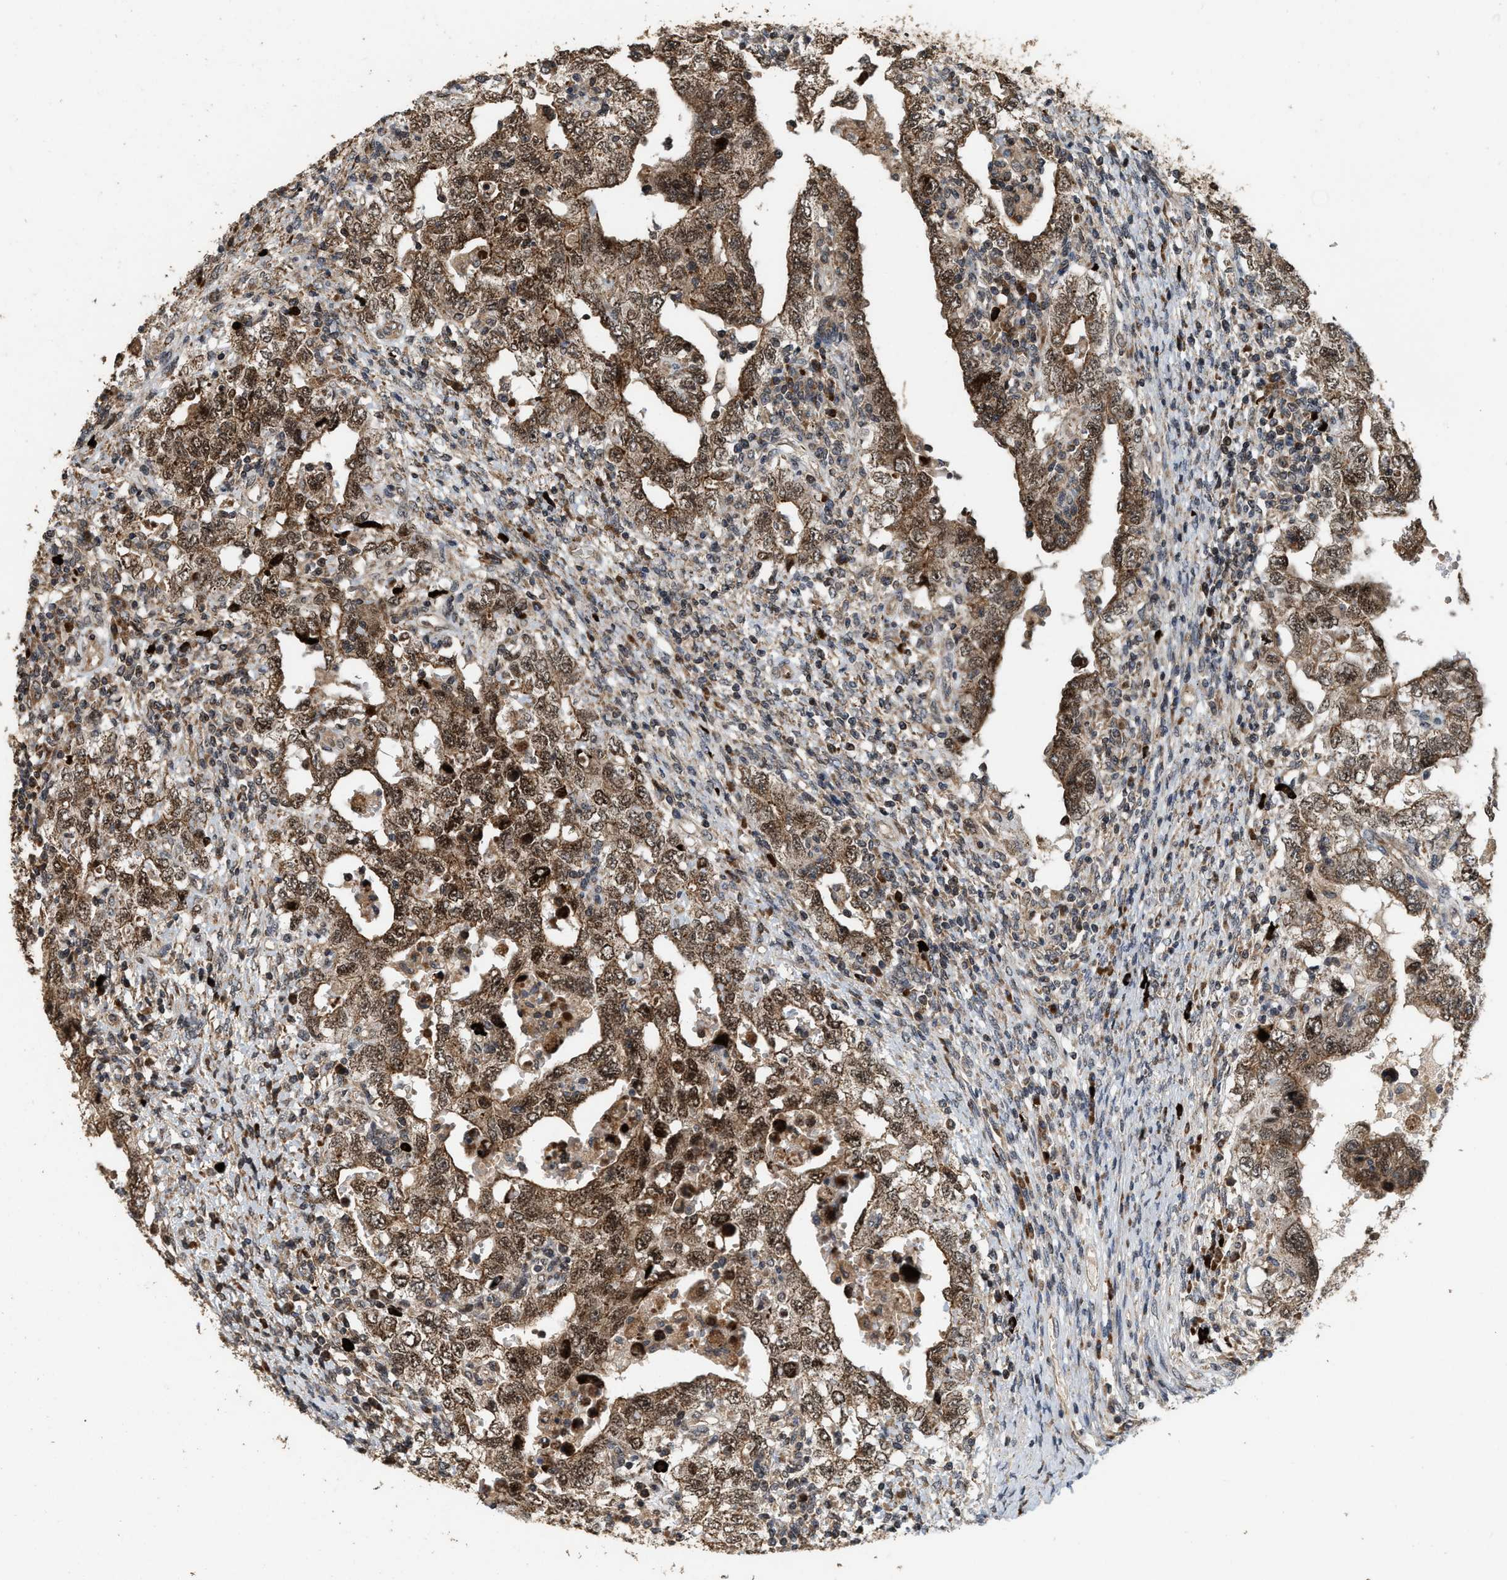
{"staining": {"intensity": "moderate", "quantity": ">75%", "location": "cytoplasmic/membranous,nuclear"}, "tissue": "testis cancer", "cell_type": "Tumor cells", "image_type": "cancer", "snomed": [{"axis": "morphology", "description": "Carcinoma, Embryonal, NOS"}, {"axis": "topography", "description": "Testis"}], "caption": "This is an image of immunohistochemistry (IHC) staining of testis cancer (embryonal carcinoma), which shows moderate positivity in the cytoplasmic/membranous and nuclear of tumor cells.", "gene": "ELP2", "patient": {"sex": "male", "age": 26}}